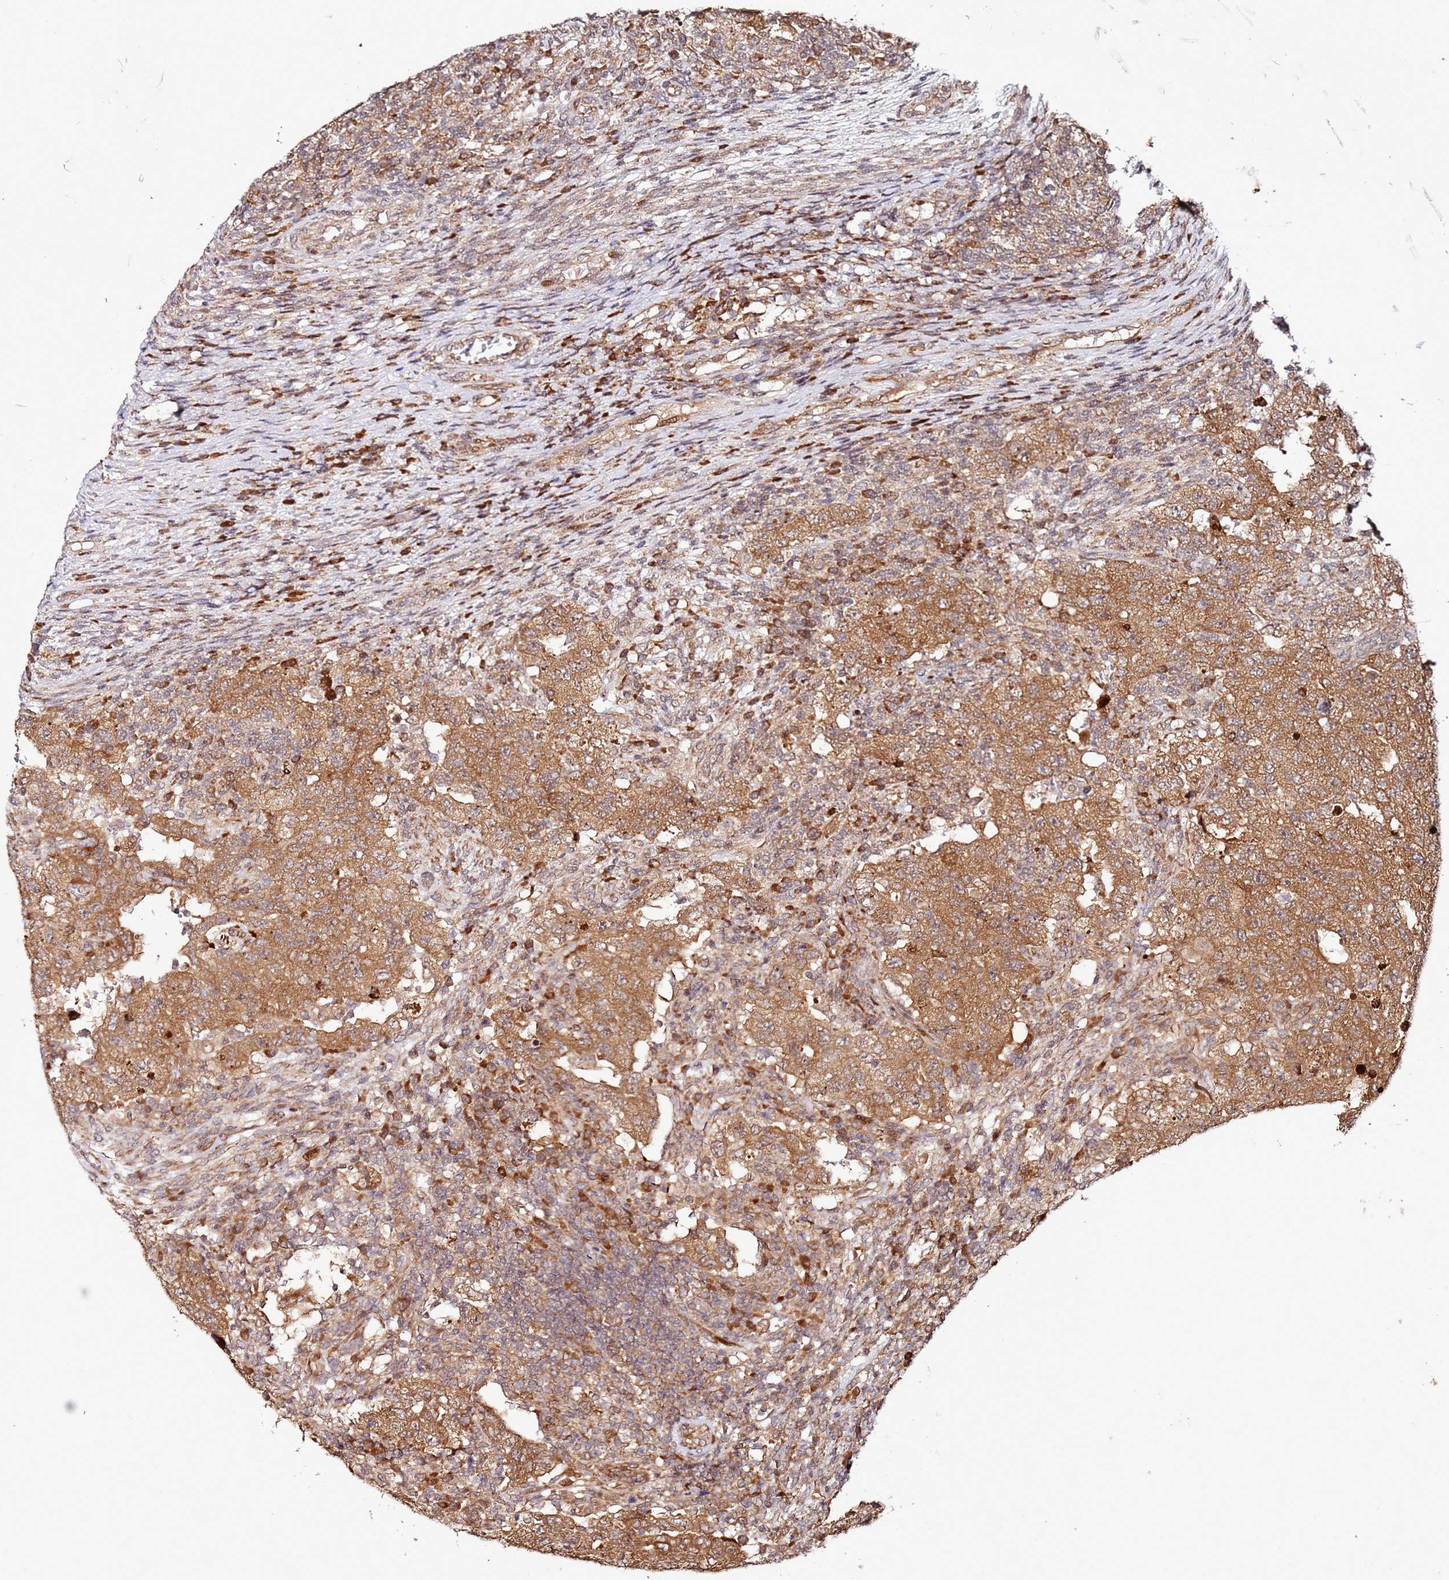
{"staining": {"intensity": "moderate", "quantity": ">75%", "location": "cytoplasmic/membranous"}, "tissue": "testis cancer", "cell_type": "Tumor cells", "image_type": "cancer", "snomed": [{"axis": "morphology", "description": "Carcinoma, Embryonal, NOS"}, {"axis": "topography", "description": "Testis"}], "caption": "This image exhibits immunohistochemistry staining of human testis cancer (embryonal carcinoma), with medium moderate cytoplasmic/membranous staining in about >75% of tumor cells.", "gene": "RPS3A", "patient": {"sex": "male", "age": 26}}